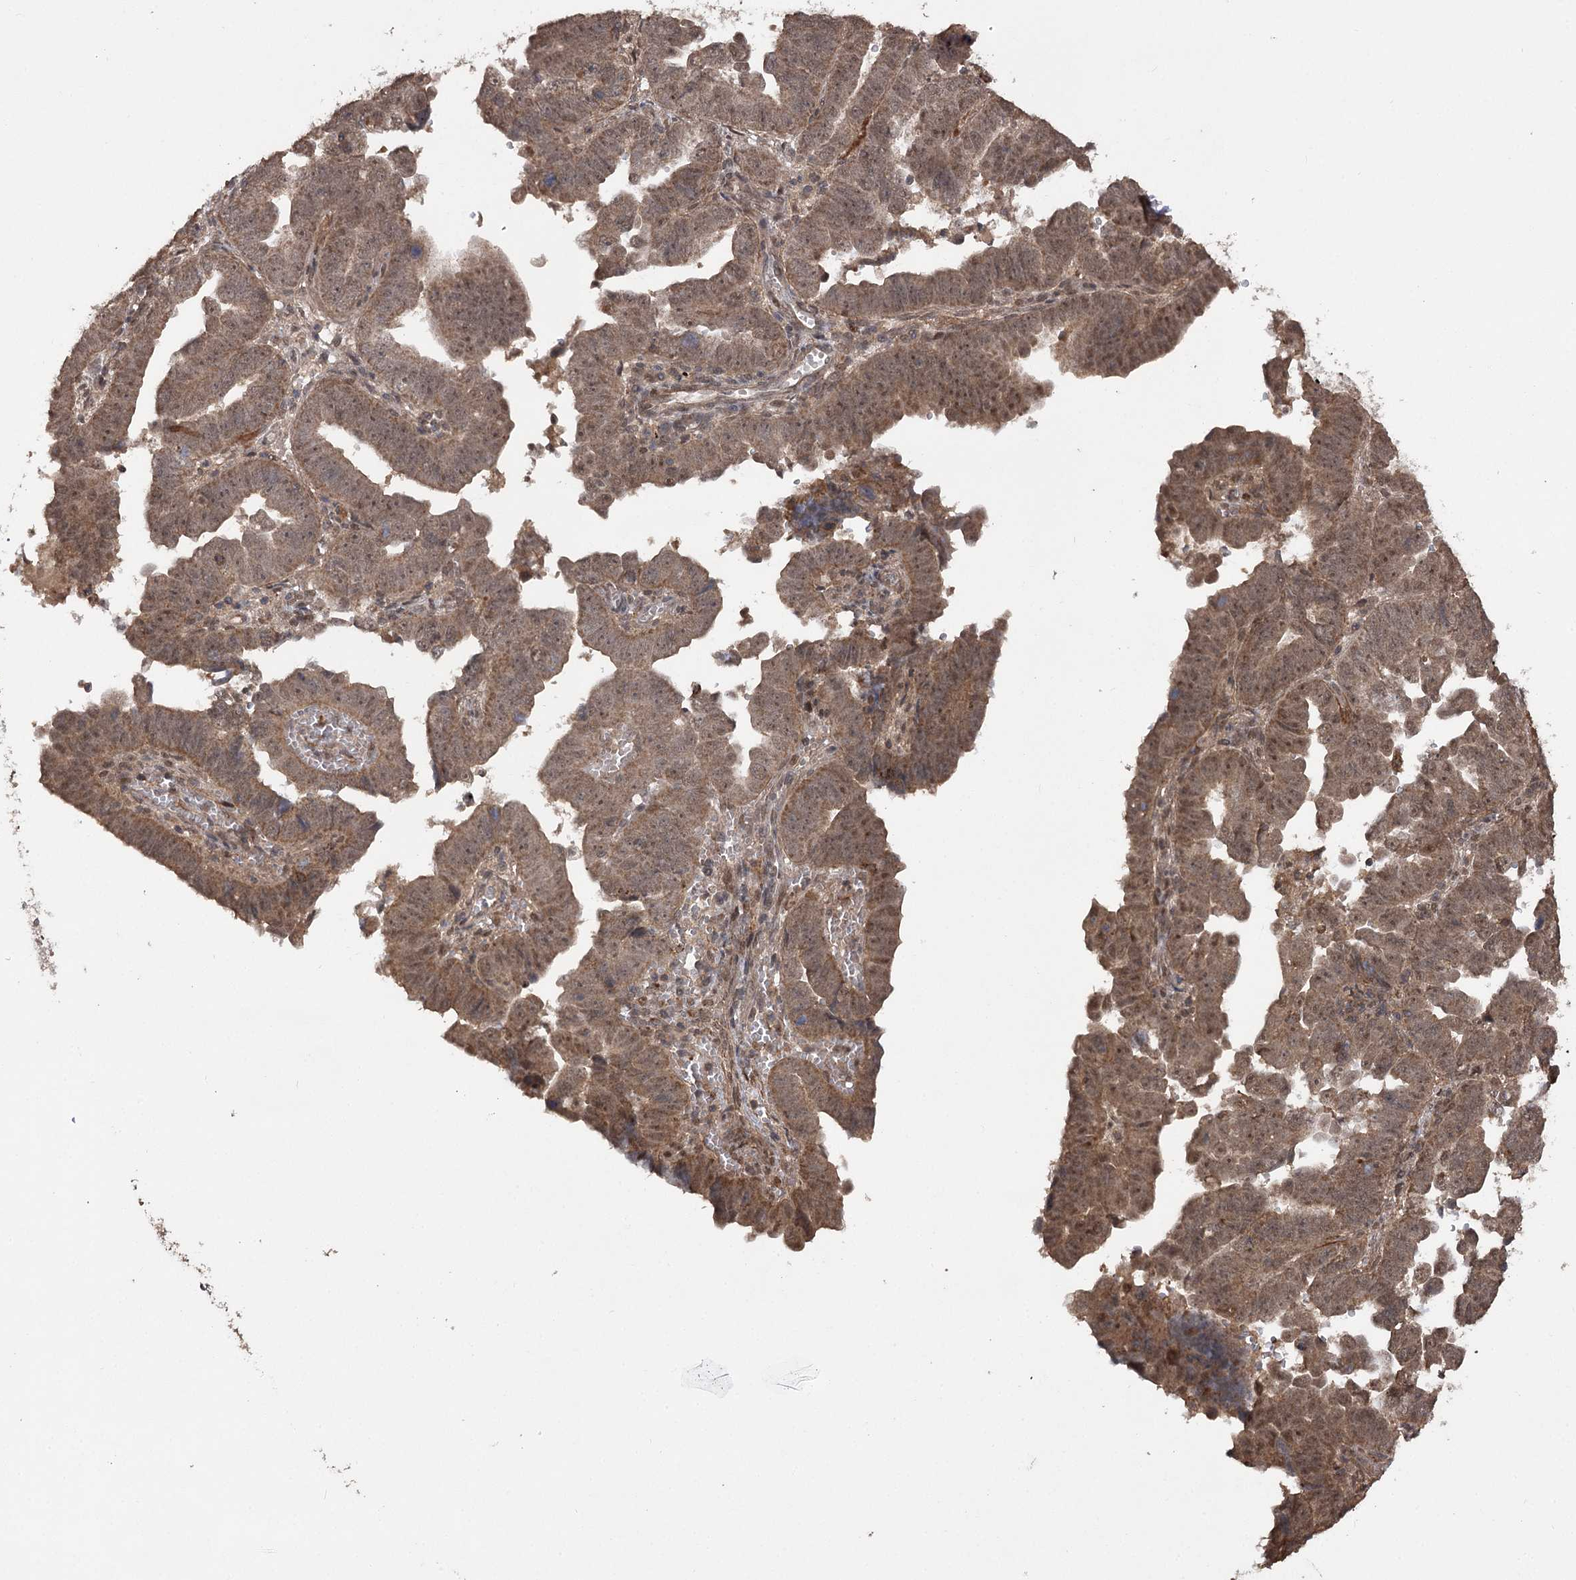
{"staining": {"intensity": "moderate", "quantity": ">75%", "location": "cytoplasmic/membranous,nuclear"}, "tissue": "endometrial cancer", "cell_type": "Tumor cells", "image_type": "cancer", "snomed": [{"axis": "morphology", "description": "Adenocarcinoma, NOS"}, {"axis": "topography", "description": "Endometrium"}], "caption": "IHC image of endometrial adenocarcinoma stained for a protein (brown), which demonstrates medium levels of moderate cytoplasmic/membranous and nuclear expression in about >75% of tumor cells.", "gene": "TENM2", "patient": {"sex": "female", "age": 75}}